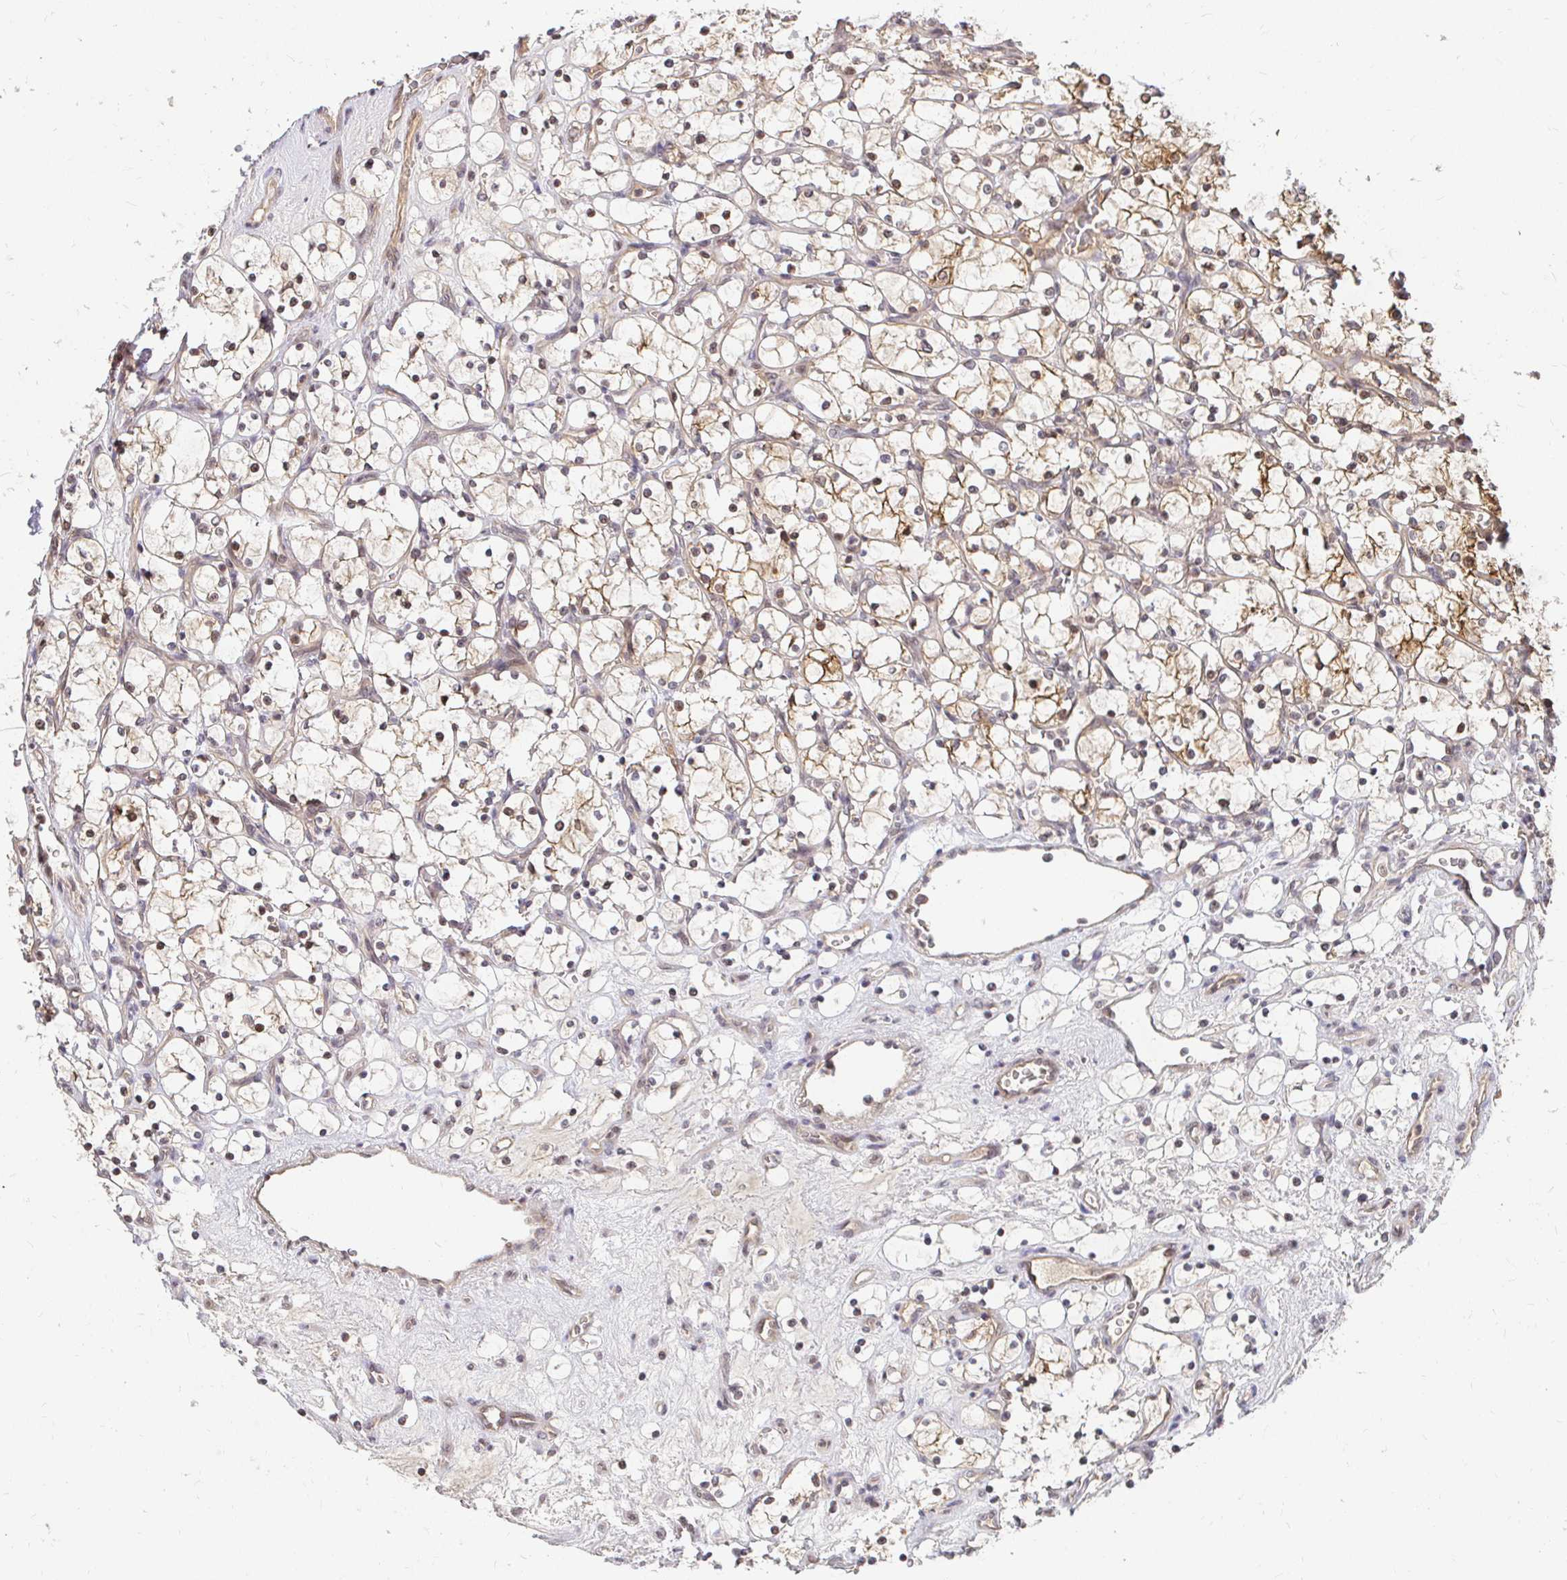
{"staining": {"intensity": "moderate", "quantity": "25%-75%", "location": "cytoplasmic/membranous"}, "tissue": "renal cancer", "cell_type": "Tumor cells", "image_type": "cancer", "snomed": [{"axis": "morphology", "description": "Adenocarcinoma, NOS"}, {"axis": "topography", "description": "Kidney"}], "caption": "Brown immunohistochemical staining in human renal cancer reveals moderate cytoplasmic/membranous staining in about 25%-75% of tumor cells.", "gene": "ANK3", "patient": {"sex": "female", "age": 69}}